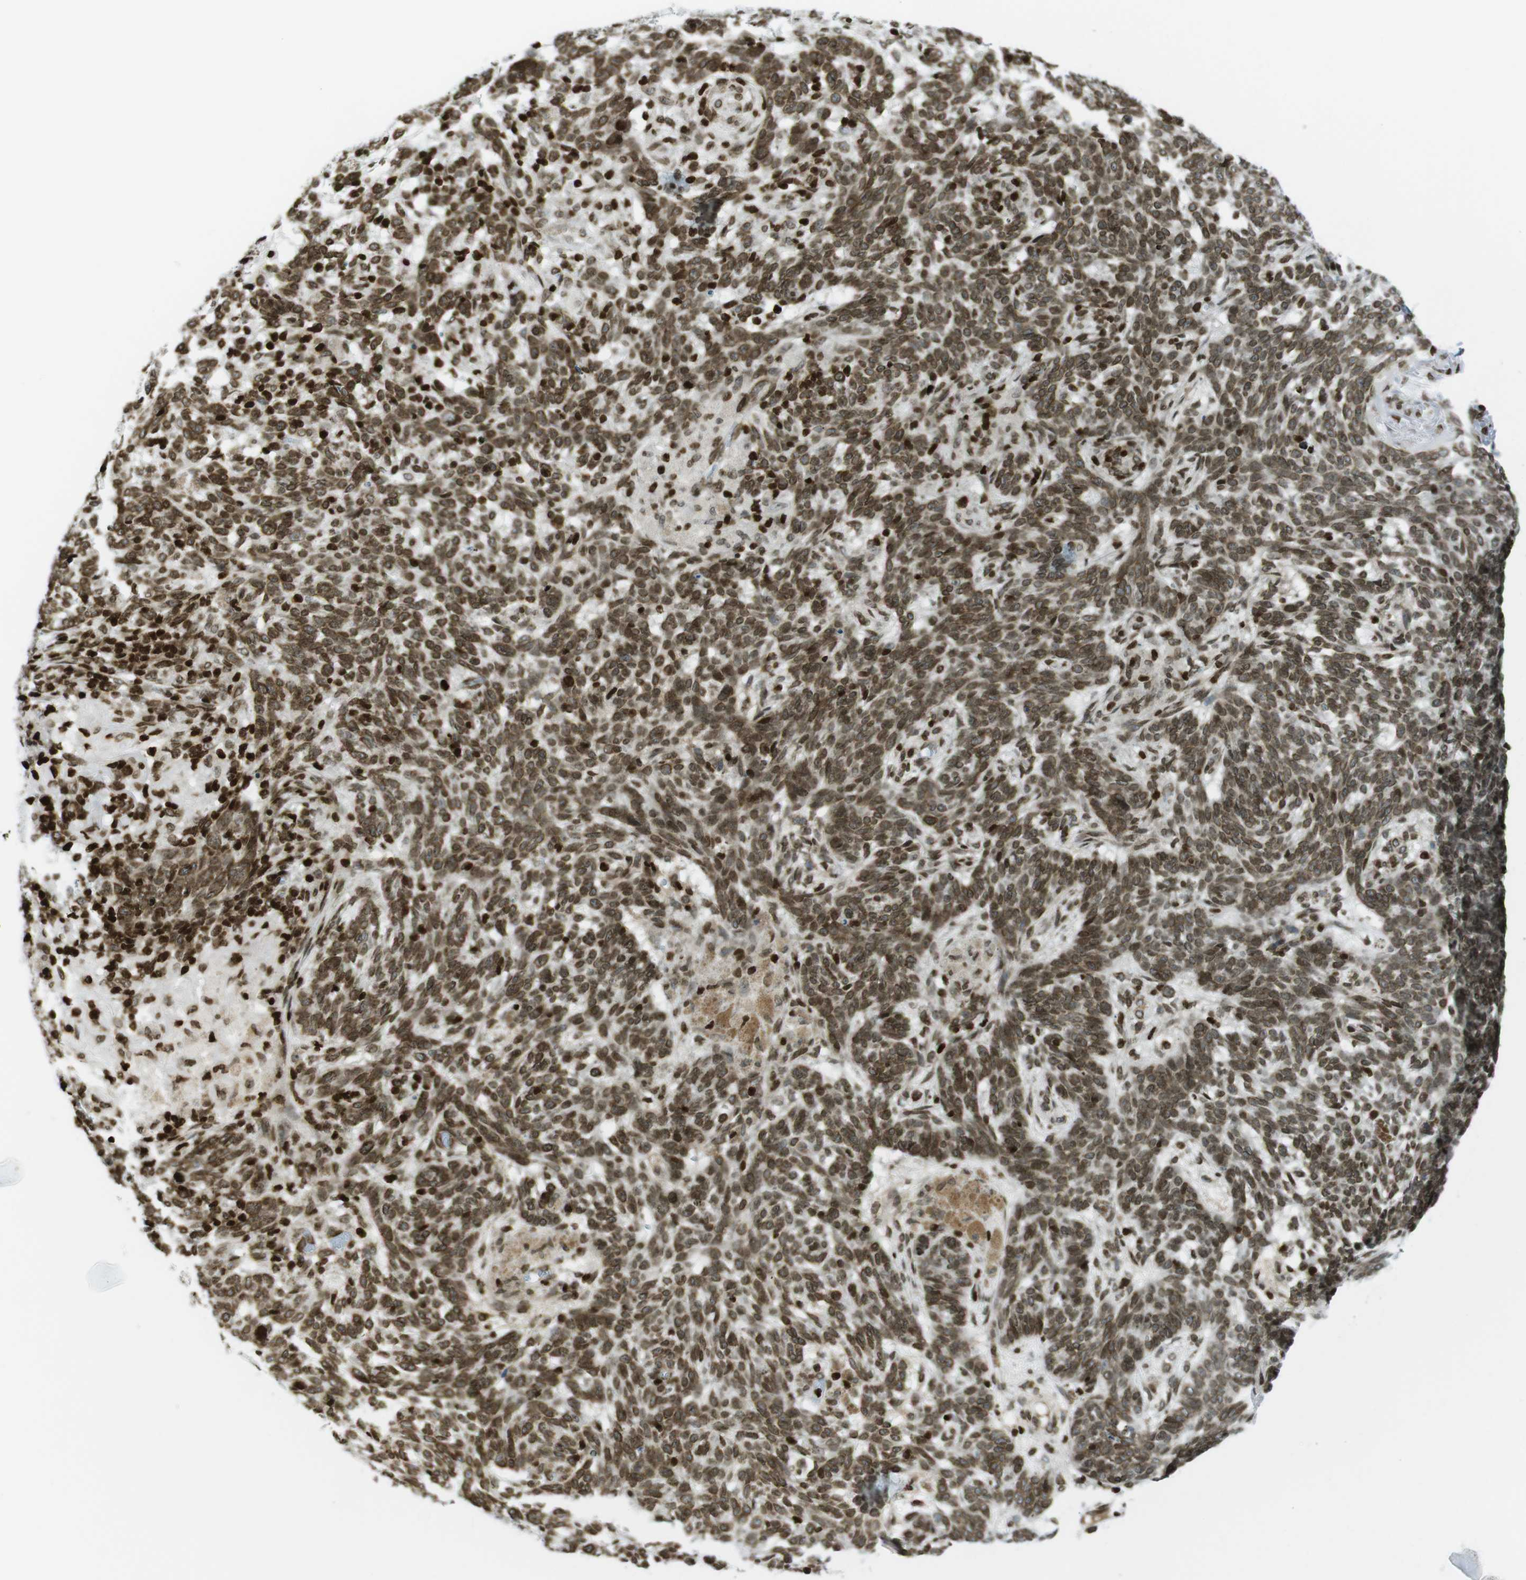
{"staining": {"intensity": "moderate", "quantity": ">75%", "location": "nuclear"}, "tissue": "skin cancer", "cell_type": "Tumor cells", "image_type": "cancer", "snomed": [{"axis": "morphology", "description": "Basal cell carcinoma"}, {"axis": "topography", "description": "Skin"}], "caption": "The histopathology image exhibits a brown stain indicating the presence of a protein in the nuclear of tumor cells in skin basal cell carcinoma. (DAB = brown stain, brightfield microscopy at high magnification).", "gene": "H2AC8", "patient": {"sex": "male", "age": 85}}